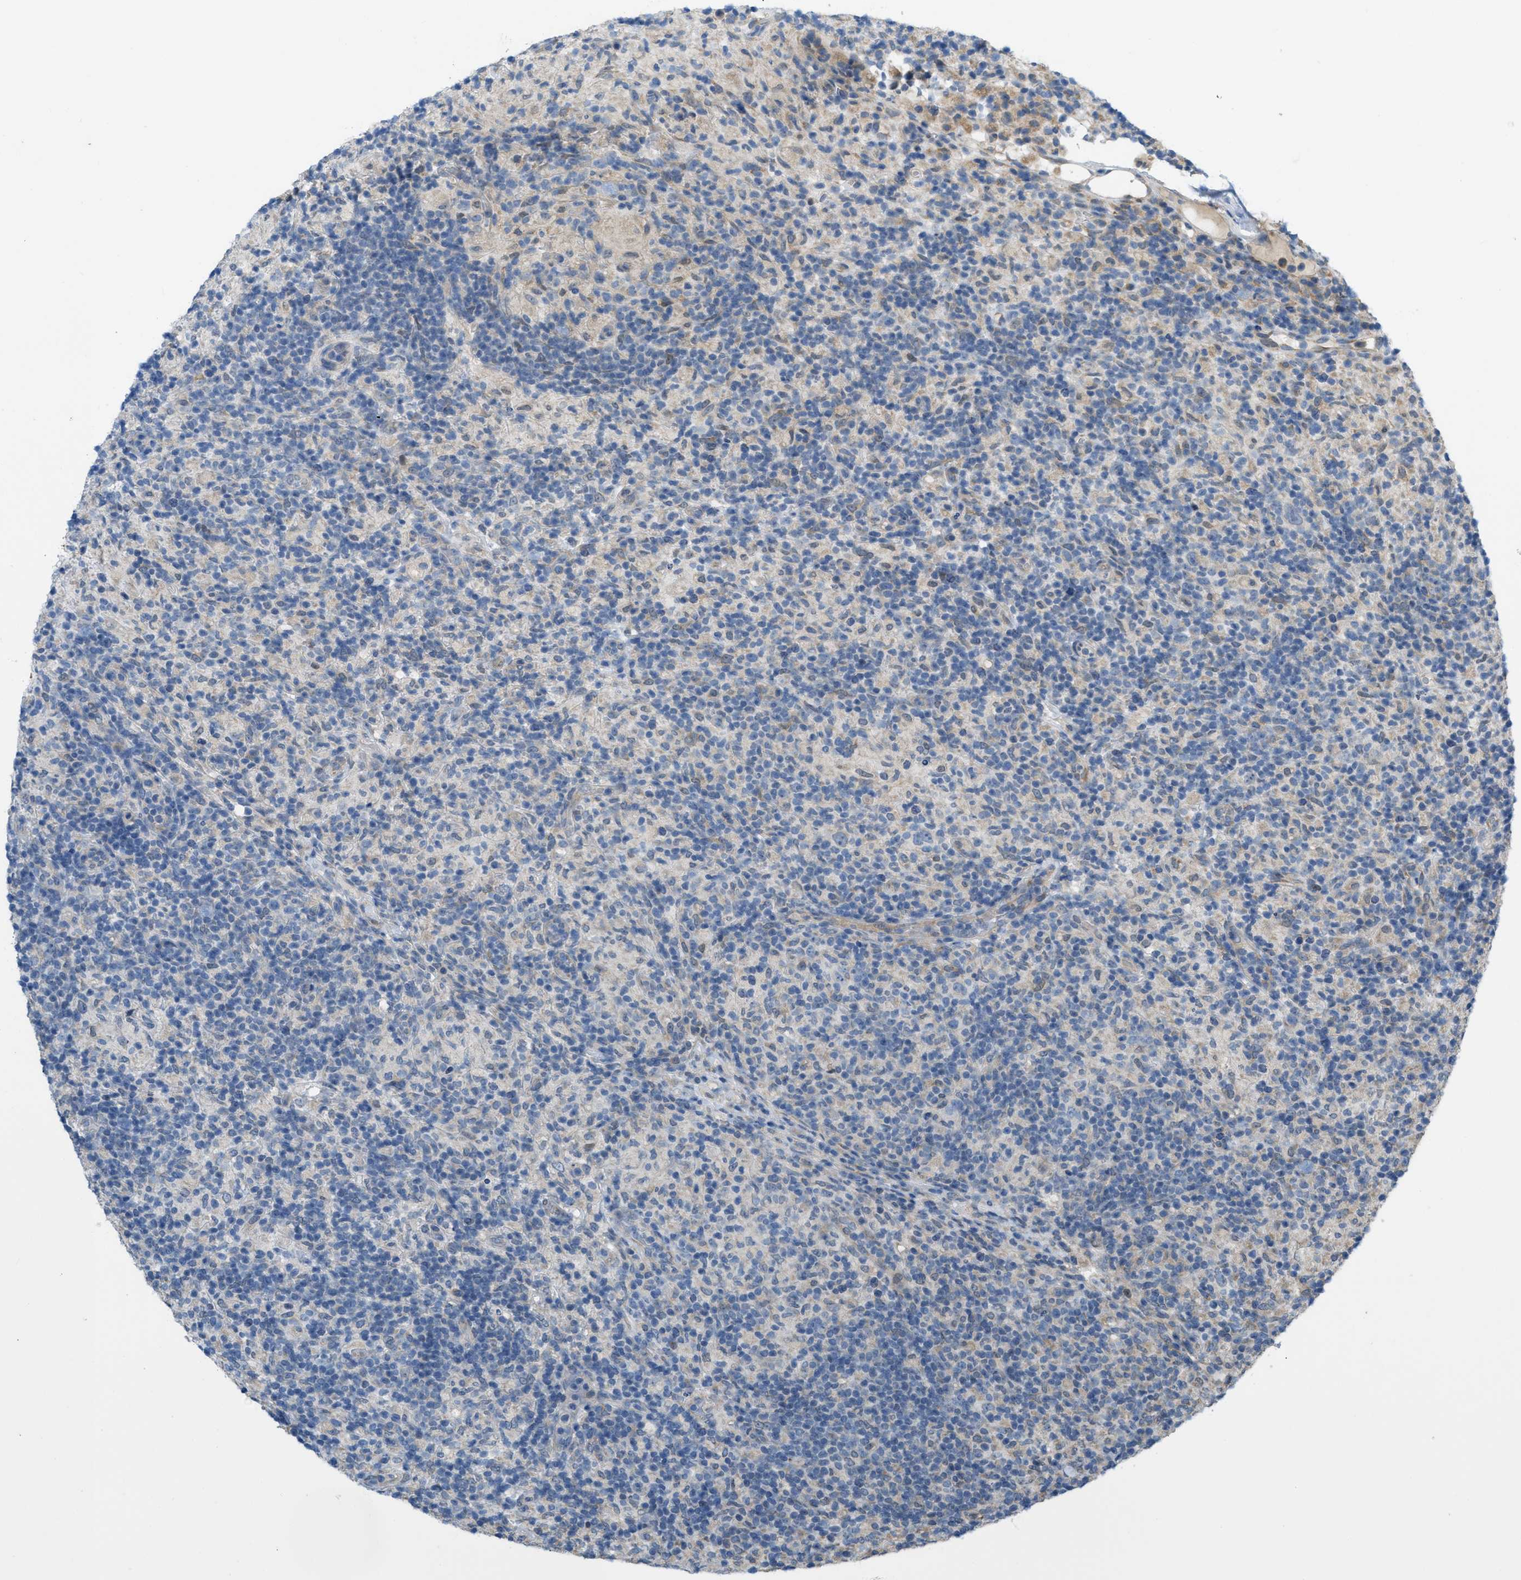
{"staining": {"intensity": "negative", "quantity": "none", "location": "none"}, "tissue": "lymphoma", "cell_type": "Tumor cells", "image_type": "cancer", "snomed": [{"axis": "morphology", "description": "Hodgkin's disease, NOS"}, {"axis": "topography", "description": "Lymph node"}], "caption": "This is an immunohistochemistry image of human Hodgkin's disease. There is no staining in tumor cells.", "gene": "IFNLR1", "patient": {"sex": "male", "age": 70}}